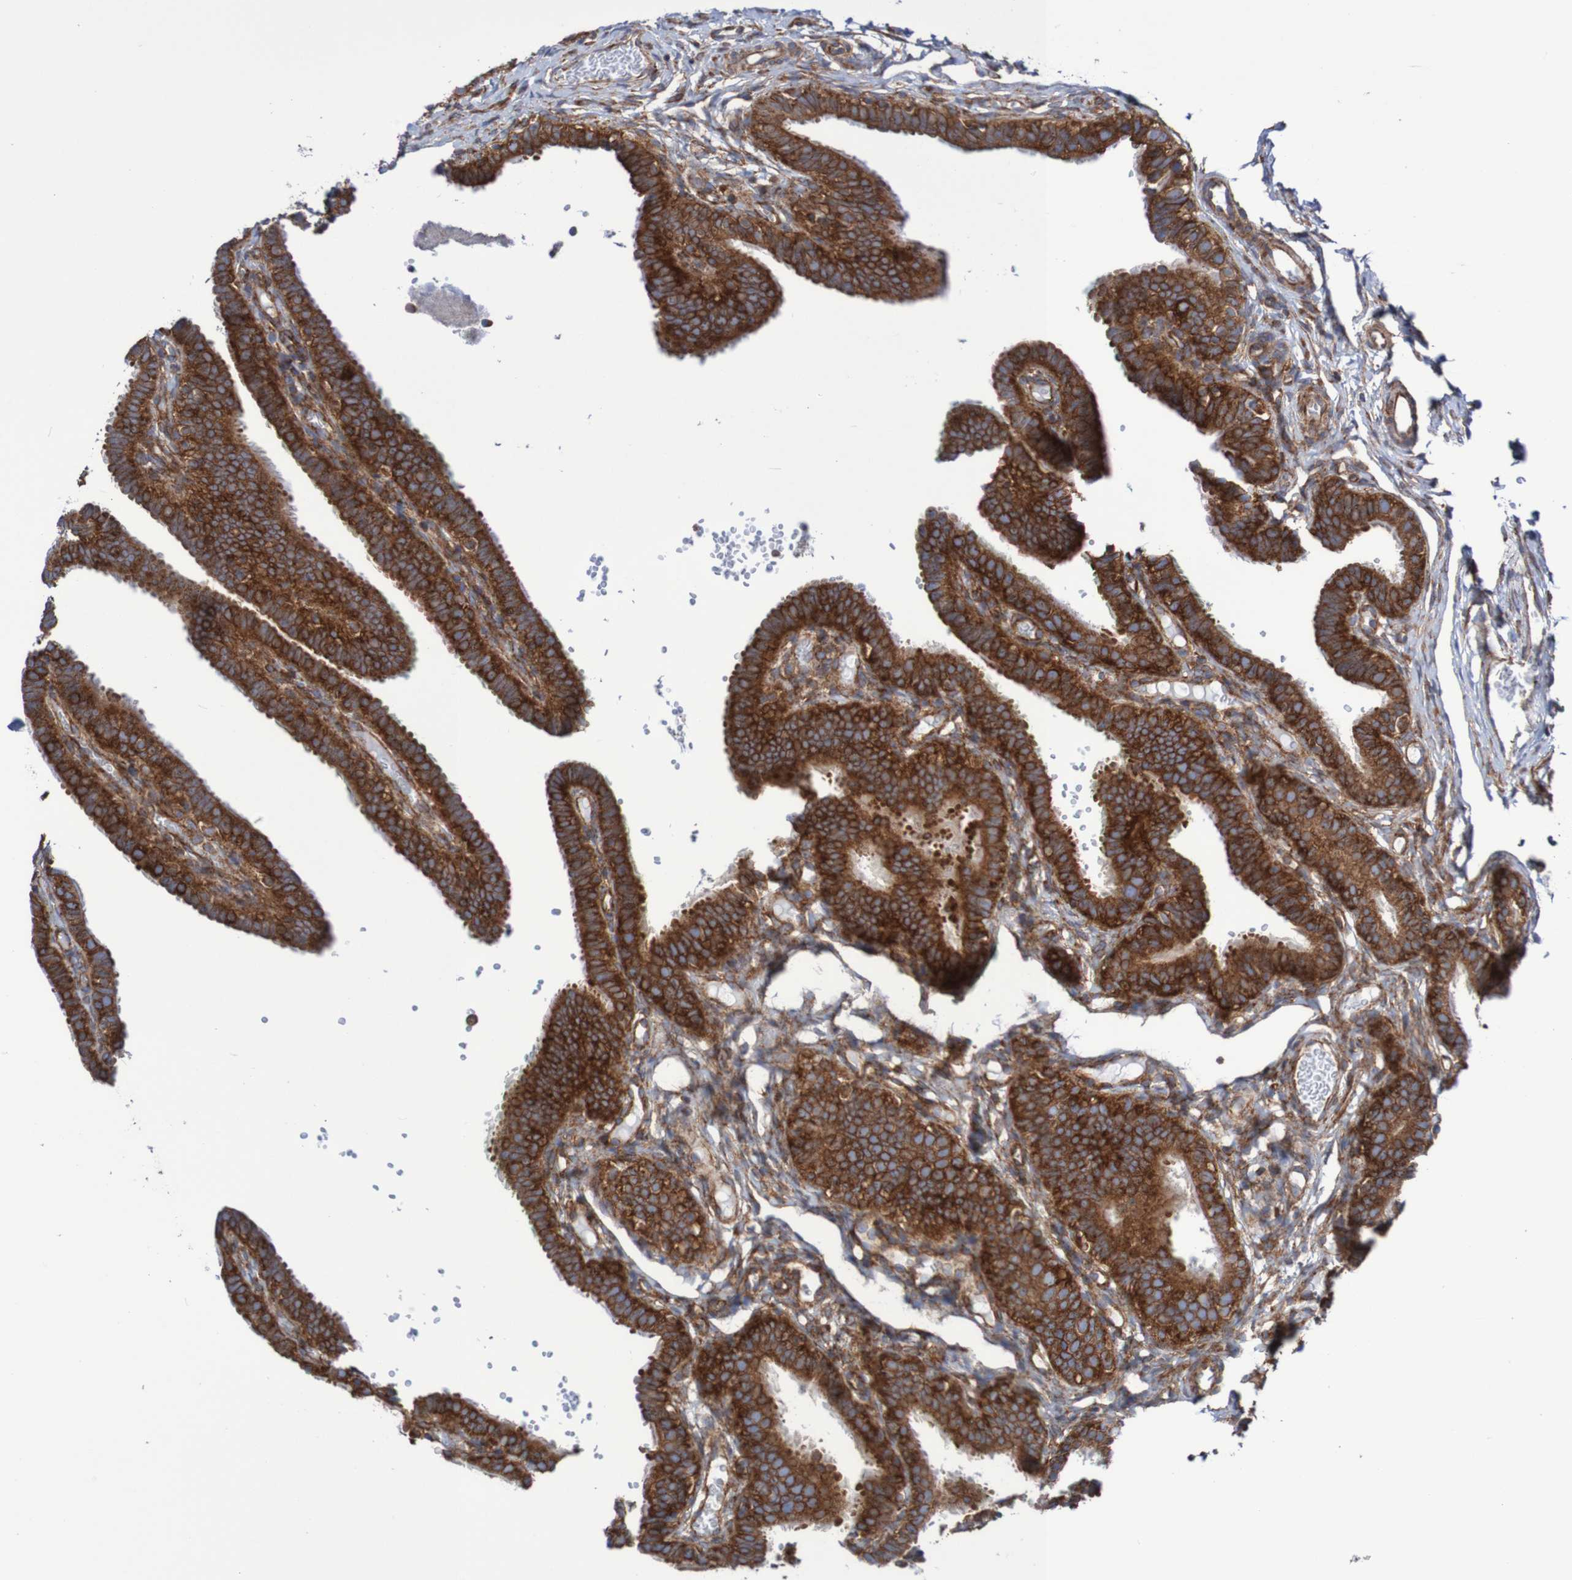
{"staining": {"intensity": "strong", "quantity": ">75%", "location": "cytoplasmic/membranous"}, "tissue": "fallopian tube", "cell_type": "Glandular cells", "image_type": "normal", "snomed": [{"axis": "morphology", "description": "Normal tissue, NOS"}, {"axis": "topography", "description": "Fallopian tube"}, {"axis": "topography", "description": "Placenta"}], "caption": "About >75% of glandular cells in unremarkable fallopian tube display strong cytoplasmic/membranous protein staining as visualized by brown immunohistochemical staining.", "gene": "FXR2", "patient": {"sex": "female", "age": 34}}